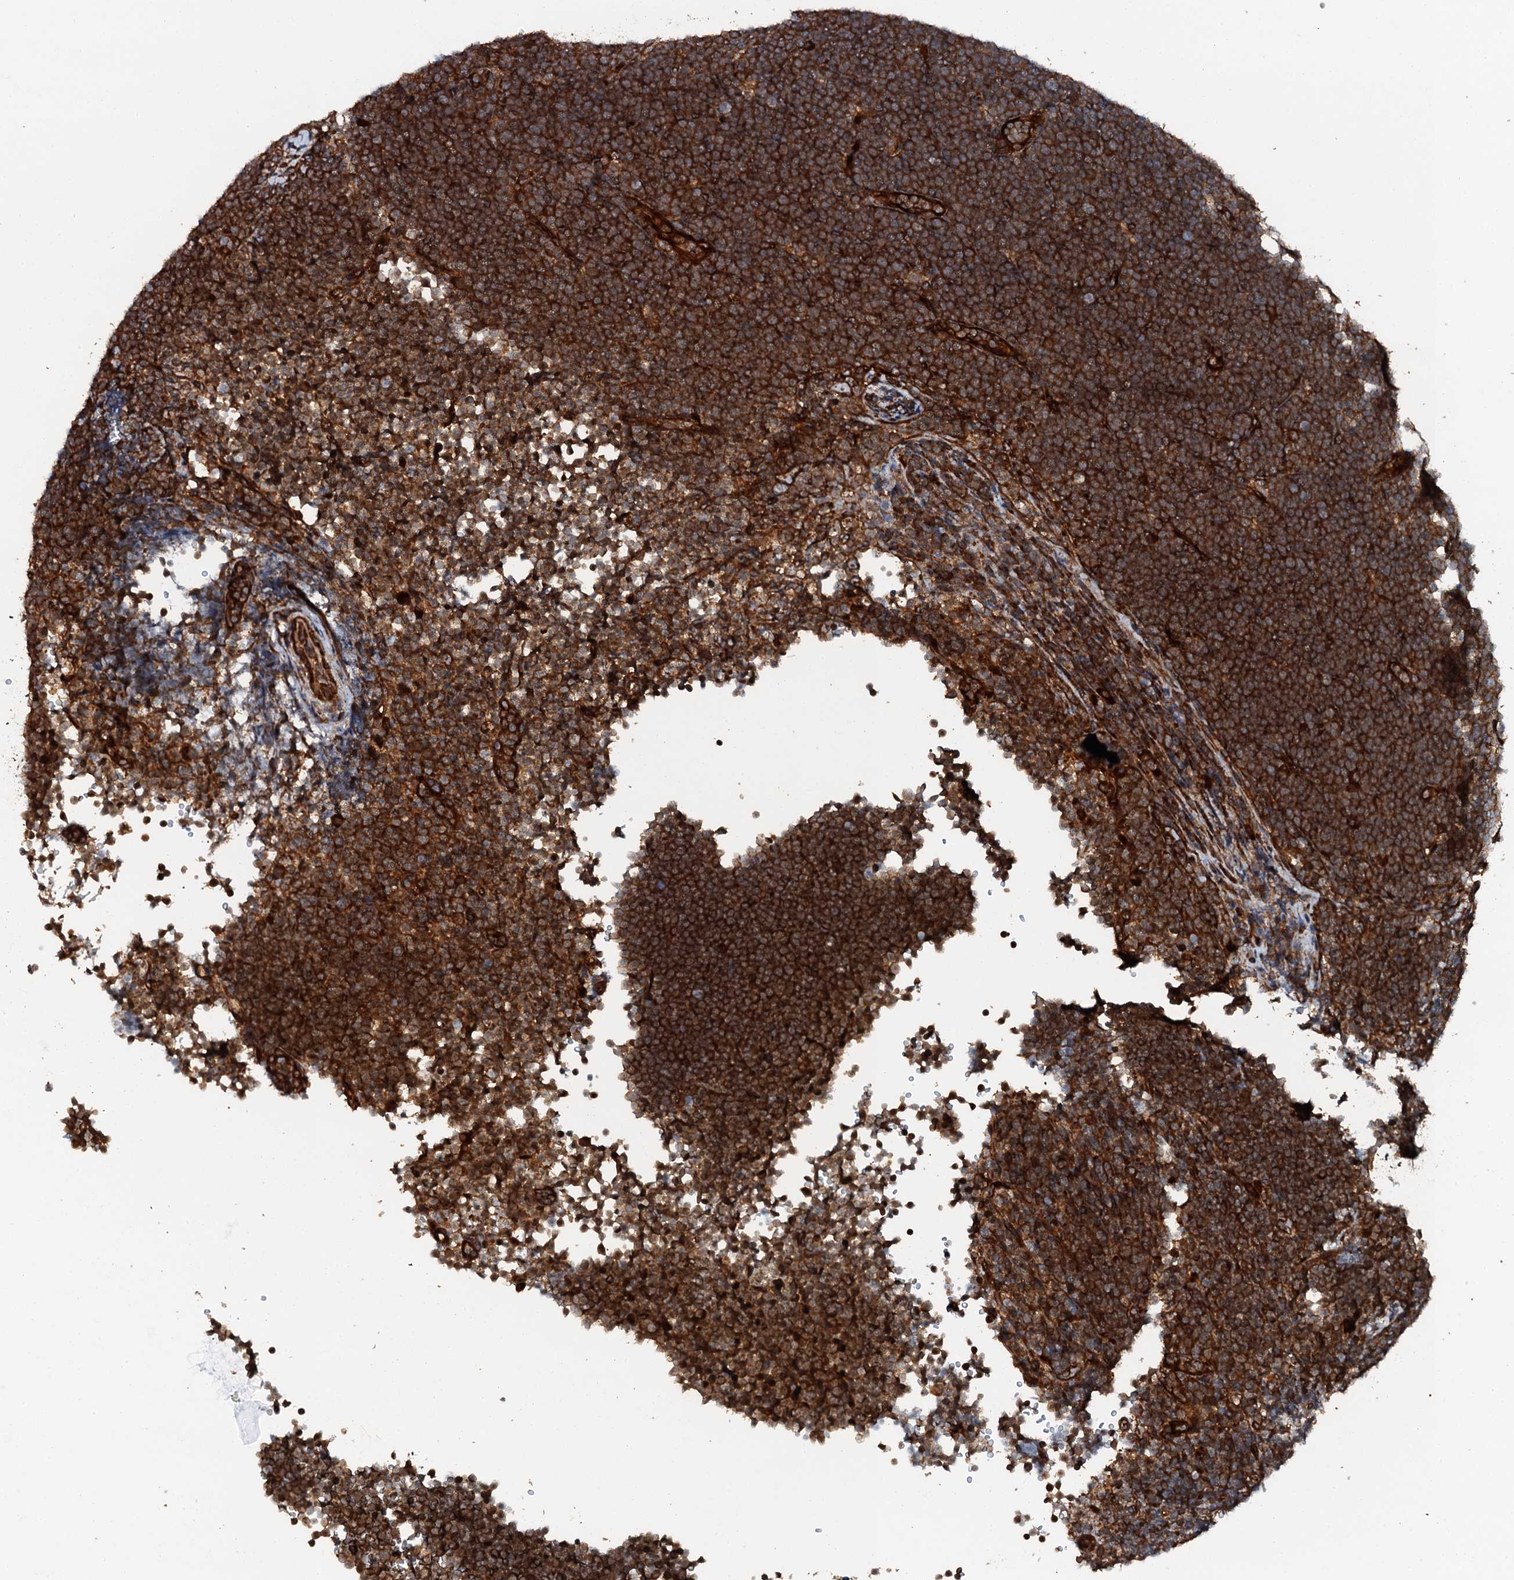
{"staining": {"intensity": "strong", "quantity": ">75%", "location": "cytoplasmic/membranous"}, "tissue": "lymphoma", "cell_type": "Tumor cells", "image_type": "cancer", "snomed": [{"axis": "morphology", "description": "Malignant lymphoma, non-Hodgkin's type, High grade"}, {"axis": "topography", "description": "Lymph node"}], "caption": "Immunohistochemistry (IHC) image of neoplastic tissue: human lymphoma stained using IHC displays high levels of strong protein expression localized specifically in the cytoplasmic/membranous of tumor cells, appearing as a cytoplasmic/membranous brown color.", "gene": "FLYWCH1", "patient": {"sex": "male", "age": 13}}